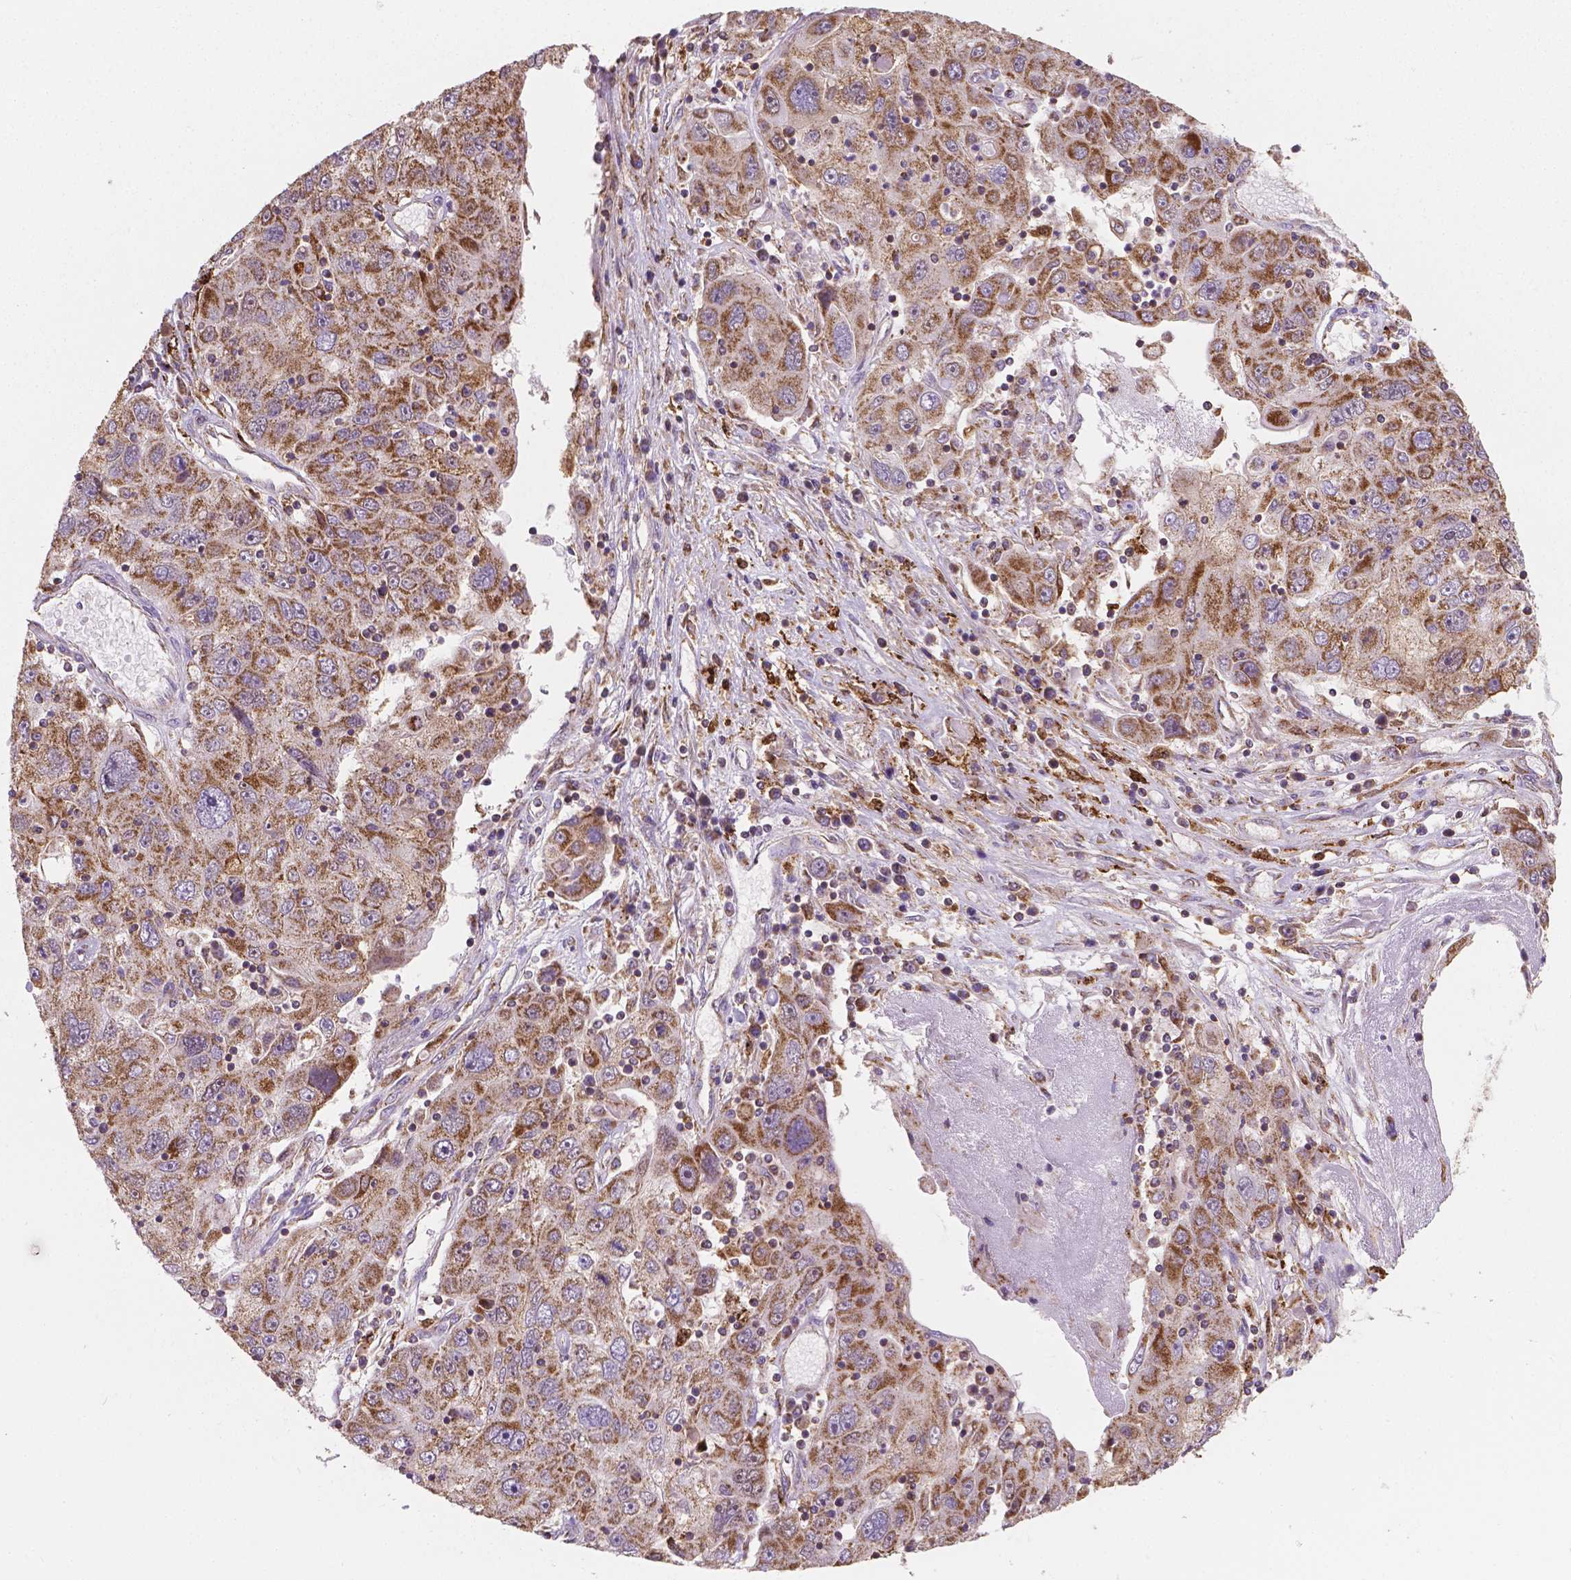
{"staining": {"intensity": "moderate", "quantity": ">75%", "location": "cytoplasmic/membranous"}, "tissue": "stomach cancer", "cell_type": "Tumor cells", "image_type": "cancer", "snomed": [{"axis": "morphology", "description": "Adenocarcinoma, NOS"}, {"axis": "topography", "description": "Stomach"}], "caption": "Brown immunohistochemical staining in human stomach cancer (adenocarcinoma) displays moderate cytoplasmic/membranous positivity in approximately >75% of tumor cells. Using DAB (3,3'-diaminobenzidine) (brown) and hematoxylin (blue) stains, captured at high magnification using brightfield microscopy.", "gene": "TCAF1", "patient": {"sex": "male", "age": 56}}